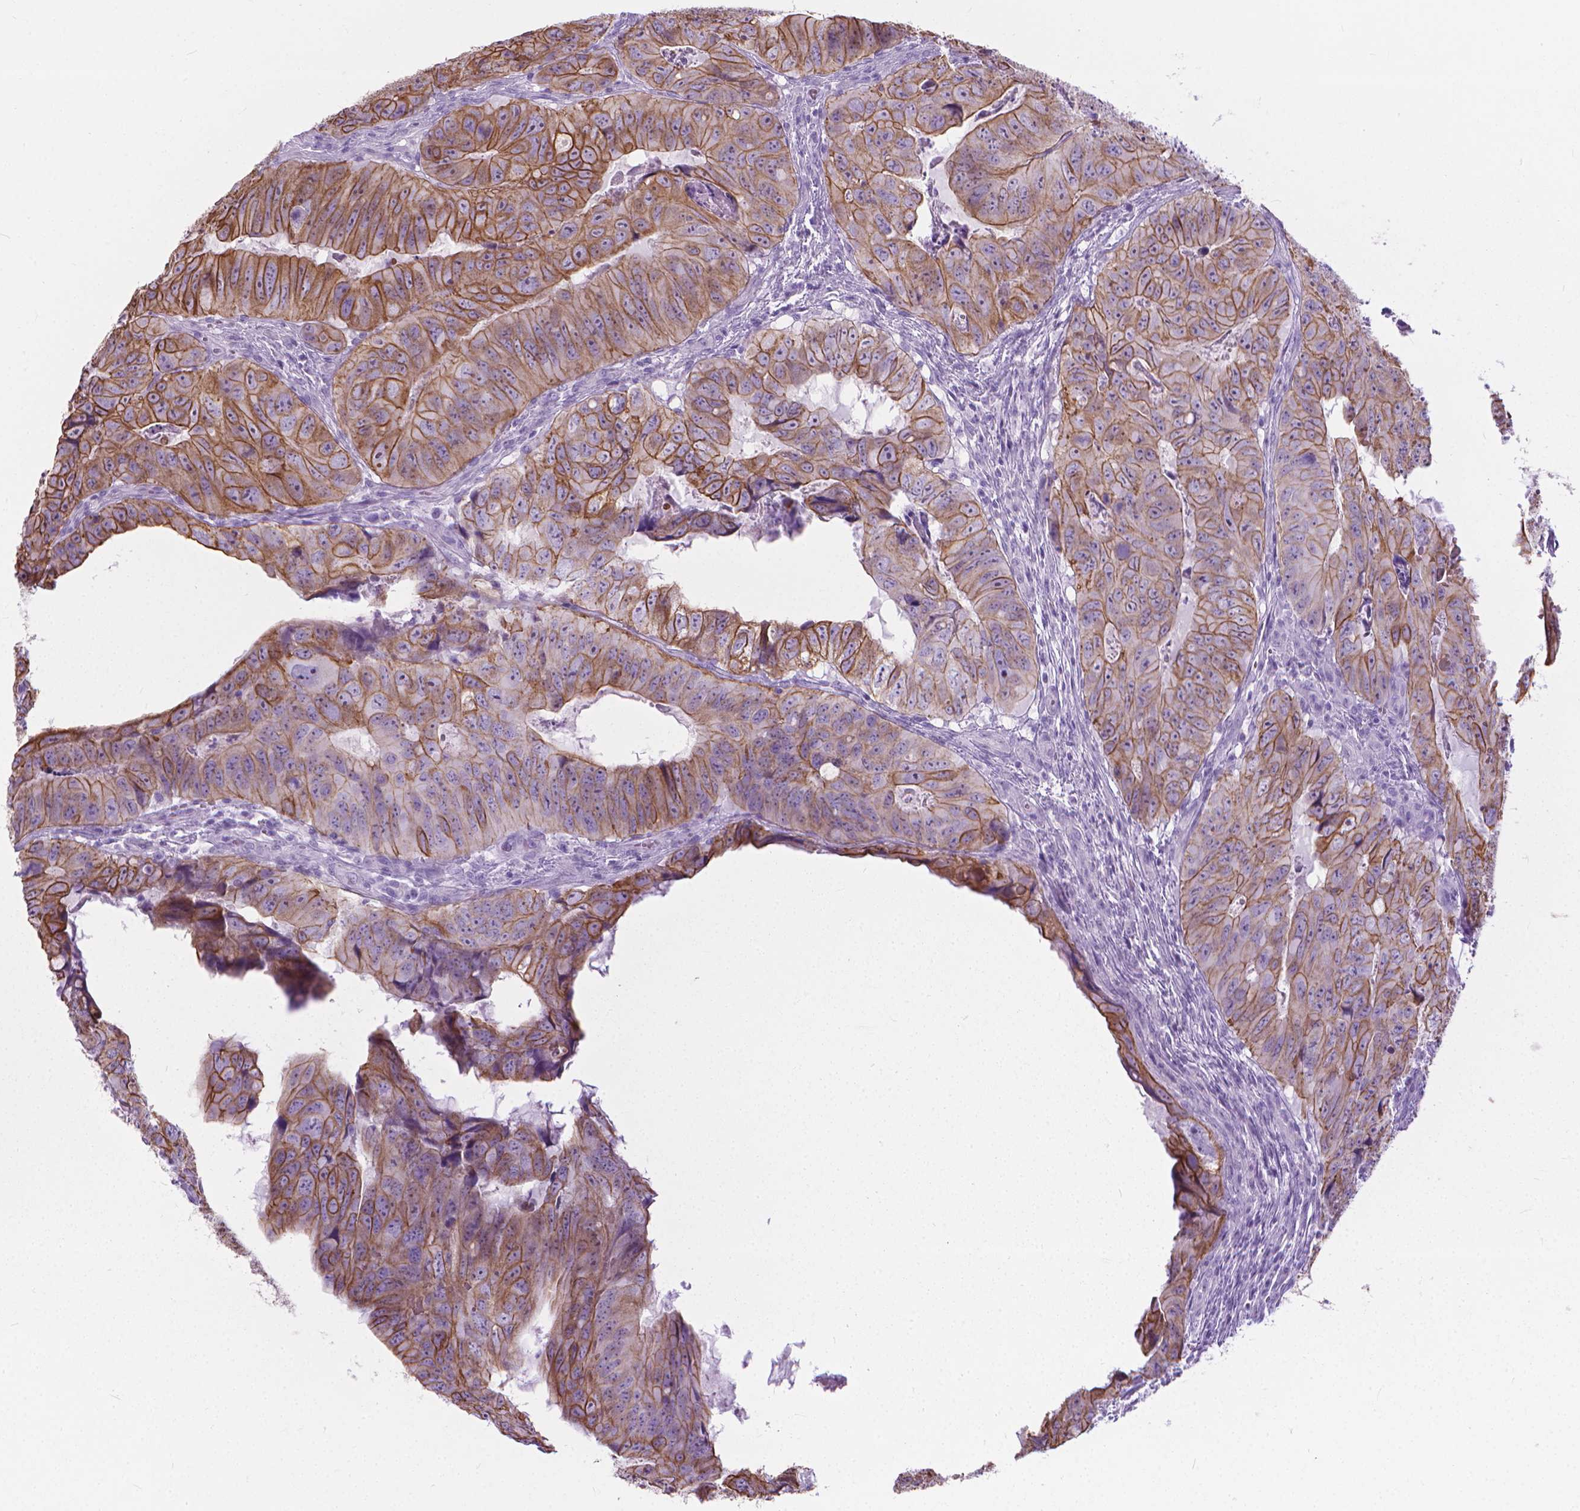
{"staining": {"intensity": "moderate", "quantity": ">75%", "location": "cytoplasmic/membranous"}, "tissue": "colorectal cancer", "cell_type": "Tumor cells", "image_type": "cancer", "snomed": [{"axis": "morphology", "description": "Adenocarcinoma, NOS"}, {"axis": "topography", "description": "Colon"}], "caption": "Adenocarcinoma (colorectal) was stained to show a protein in brown. There is medium levels of moderate cytoplasmic/membranous staining in about >75% of tumor cells.", "gene": "HTR2B", "patient": {"sex": "male", "age": 79}}